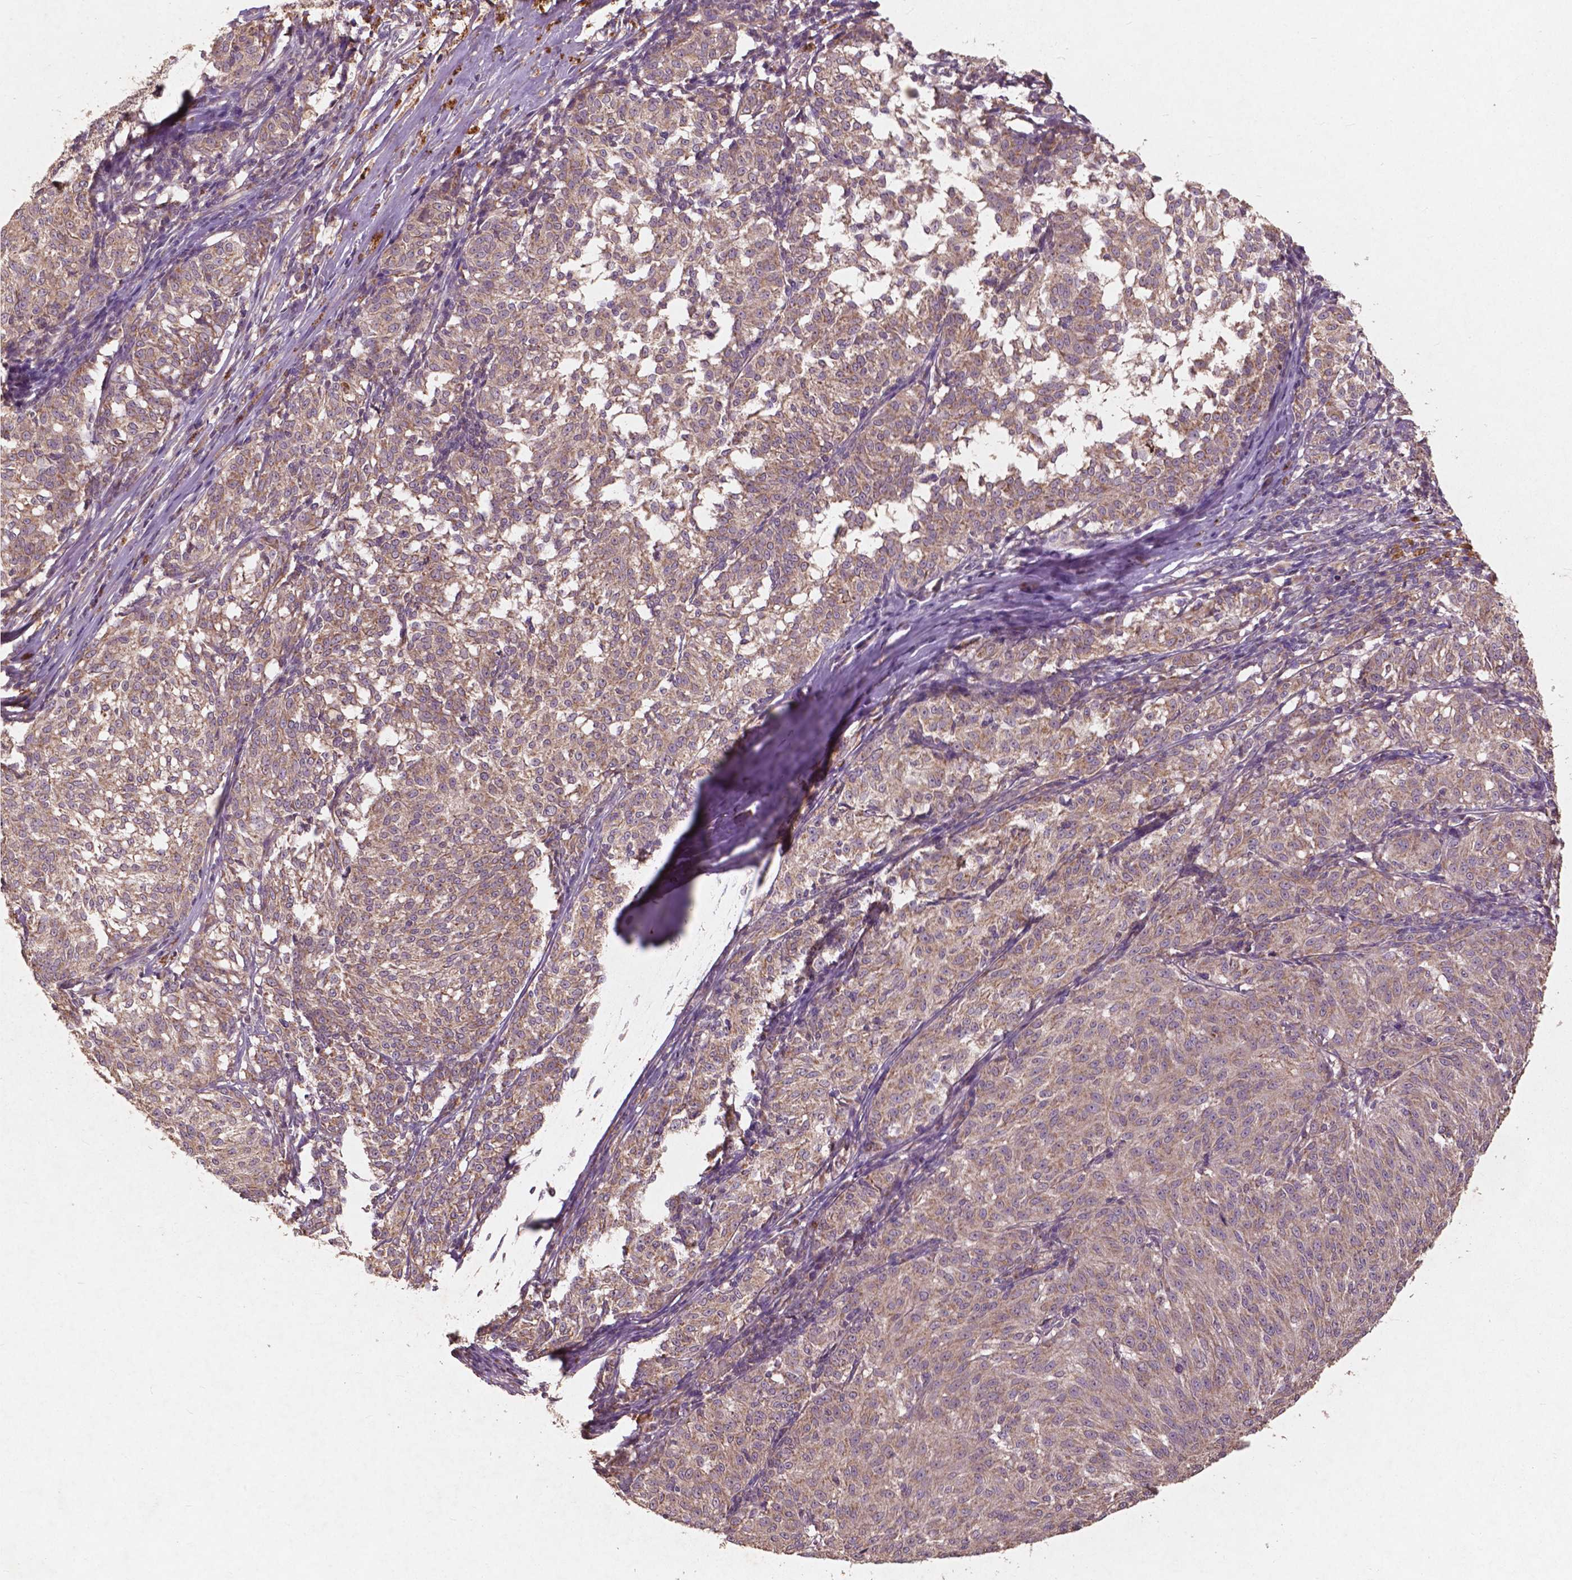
{"staining": {"intensity": "weak", "quantity": ">75%", "location": "cytoplasmic/membranous"}, "tissue": "melanoma", "cell_type": "Tumor cells", "image_type": "cancer", "snomed": [{"axis": "morphology", "description": "Malignant melanoma, NOS"}, {"axis": "topography", "description": "Skin"}], "caption": "This histopathology image displays melanoma stained with IHC to label a protein in brown. The cytoplasmic/membranous of tumor cells show weak positivity for the protein. Nuclei are counter-stained blue.", "gene": "ST6GALNAC5", "patient": {"sex": "female", "age": 72}}